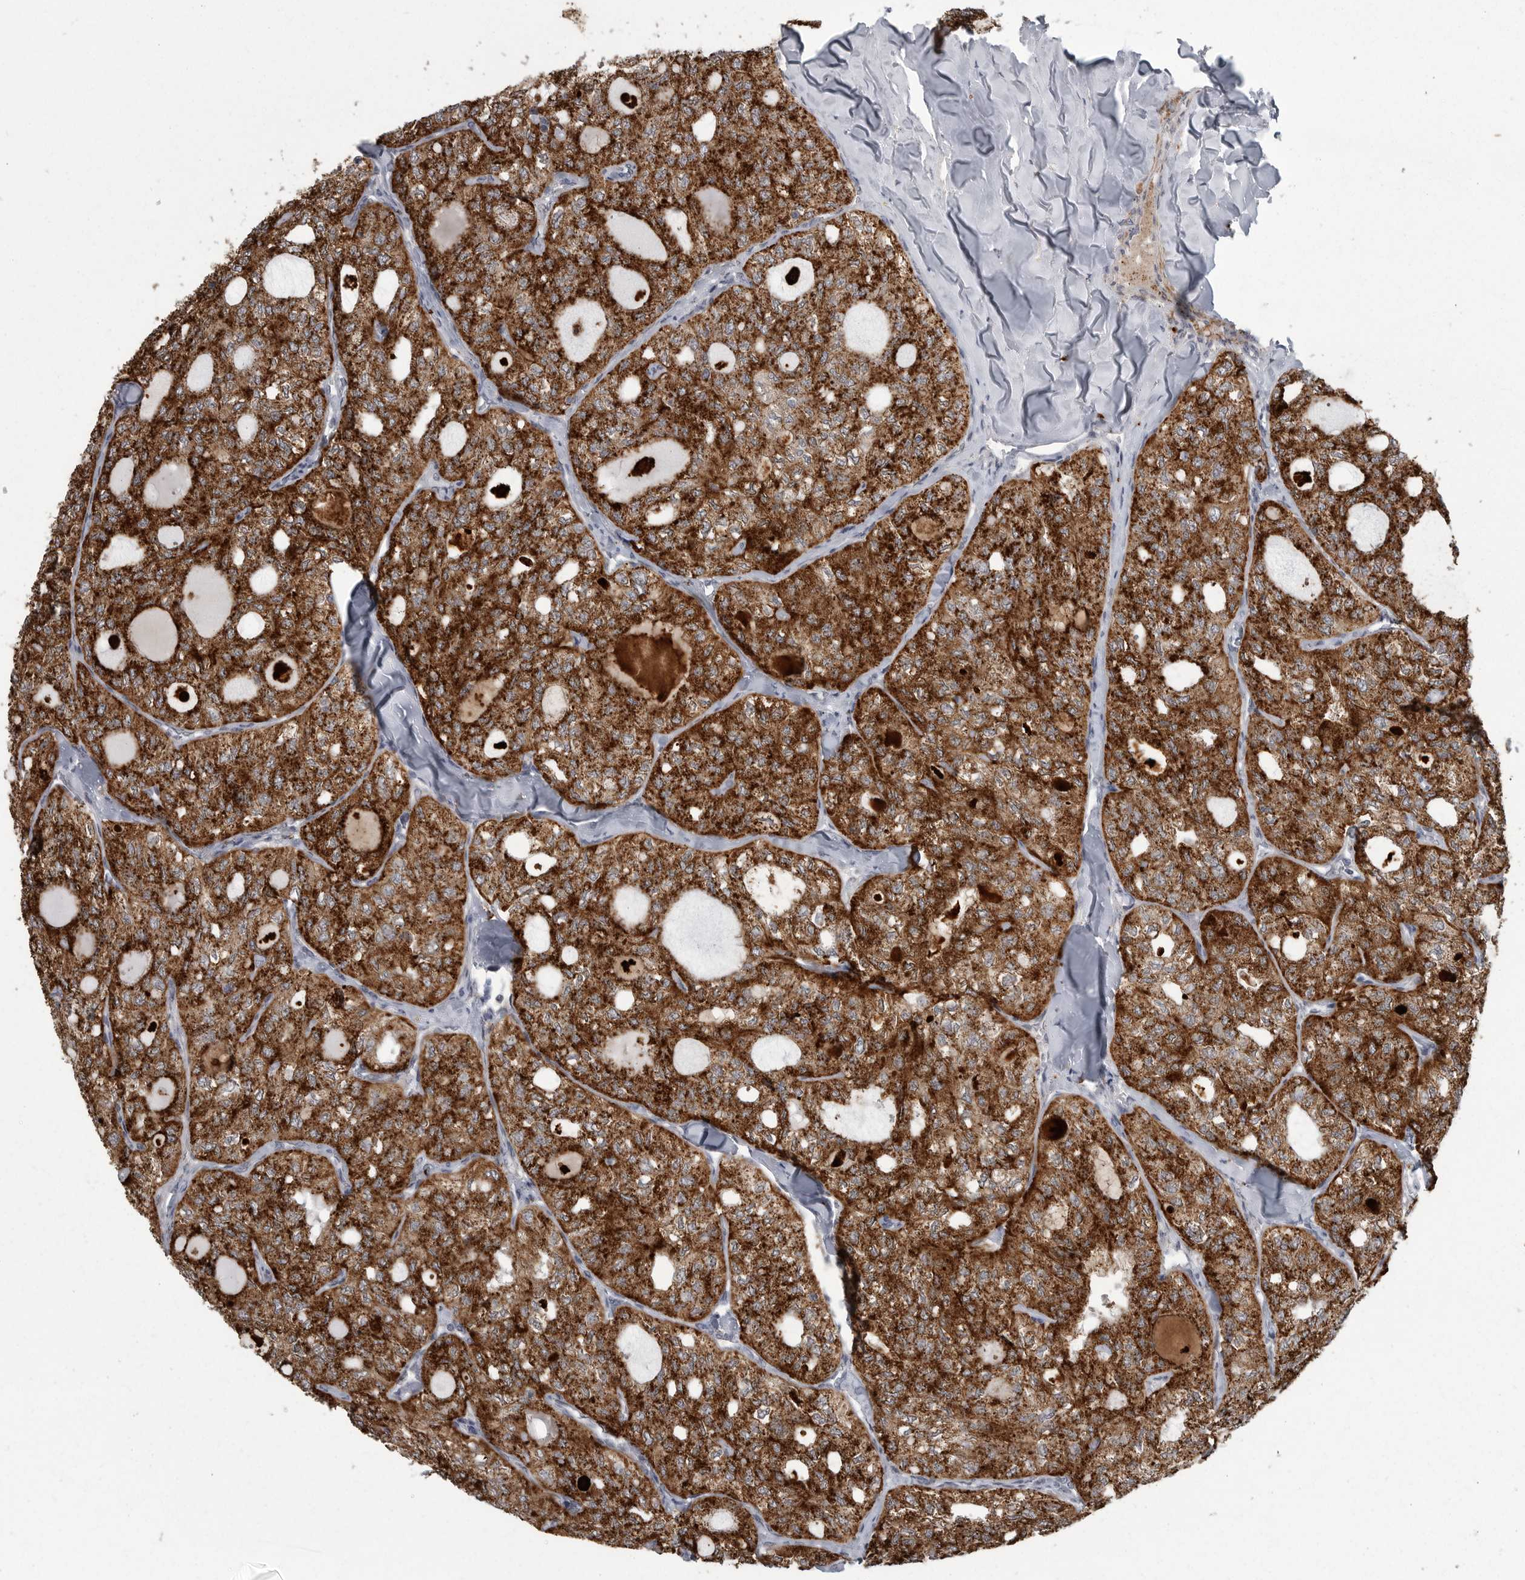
{"staining": {"intensity": "strong", "quantity": ">75%", "location": "cytoplasmic/membranous"}, "tissue": "thyroid cancer", "cell_type": "Tumor cells", "image_type": "cancer", "snomed": [{"axis": "morphology", "description": "Follicular adenoma carcinoma, NOS"}, {"axis": "topography", "description": "Thyroid gland"}], "caption": "Immunohistochemical staining of human thyroid cancer demonstrates high levels of strong cytoplasmic/membranous staining in about >75% of tumor cells.", "gene": "PPP1R9A", "patient": {"sex": "male", "age": 75}}